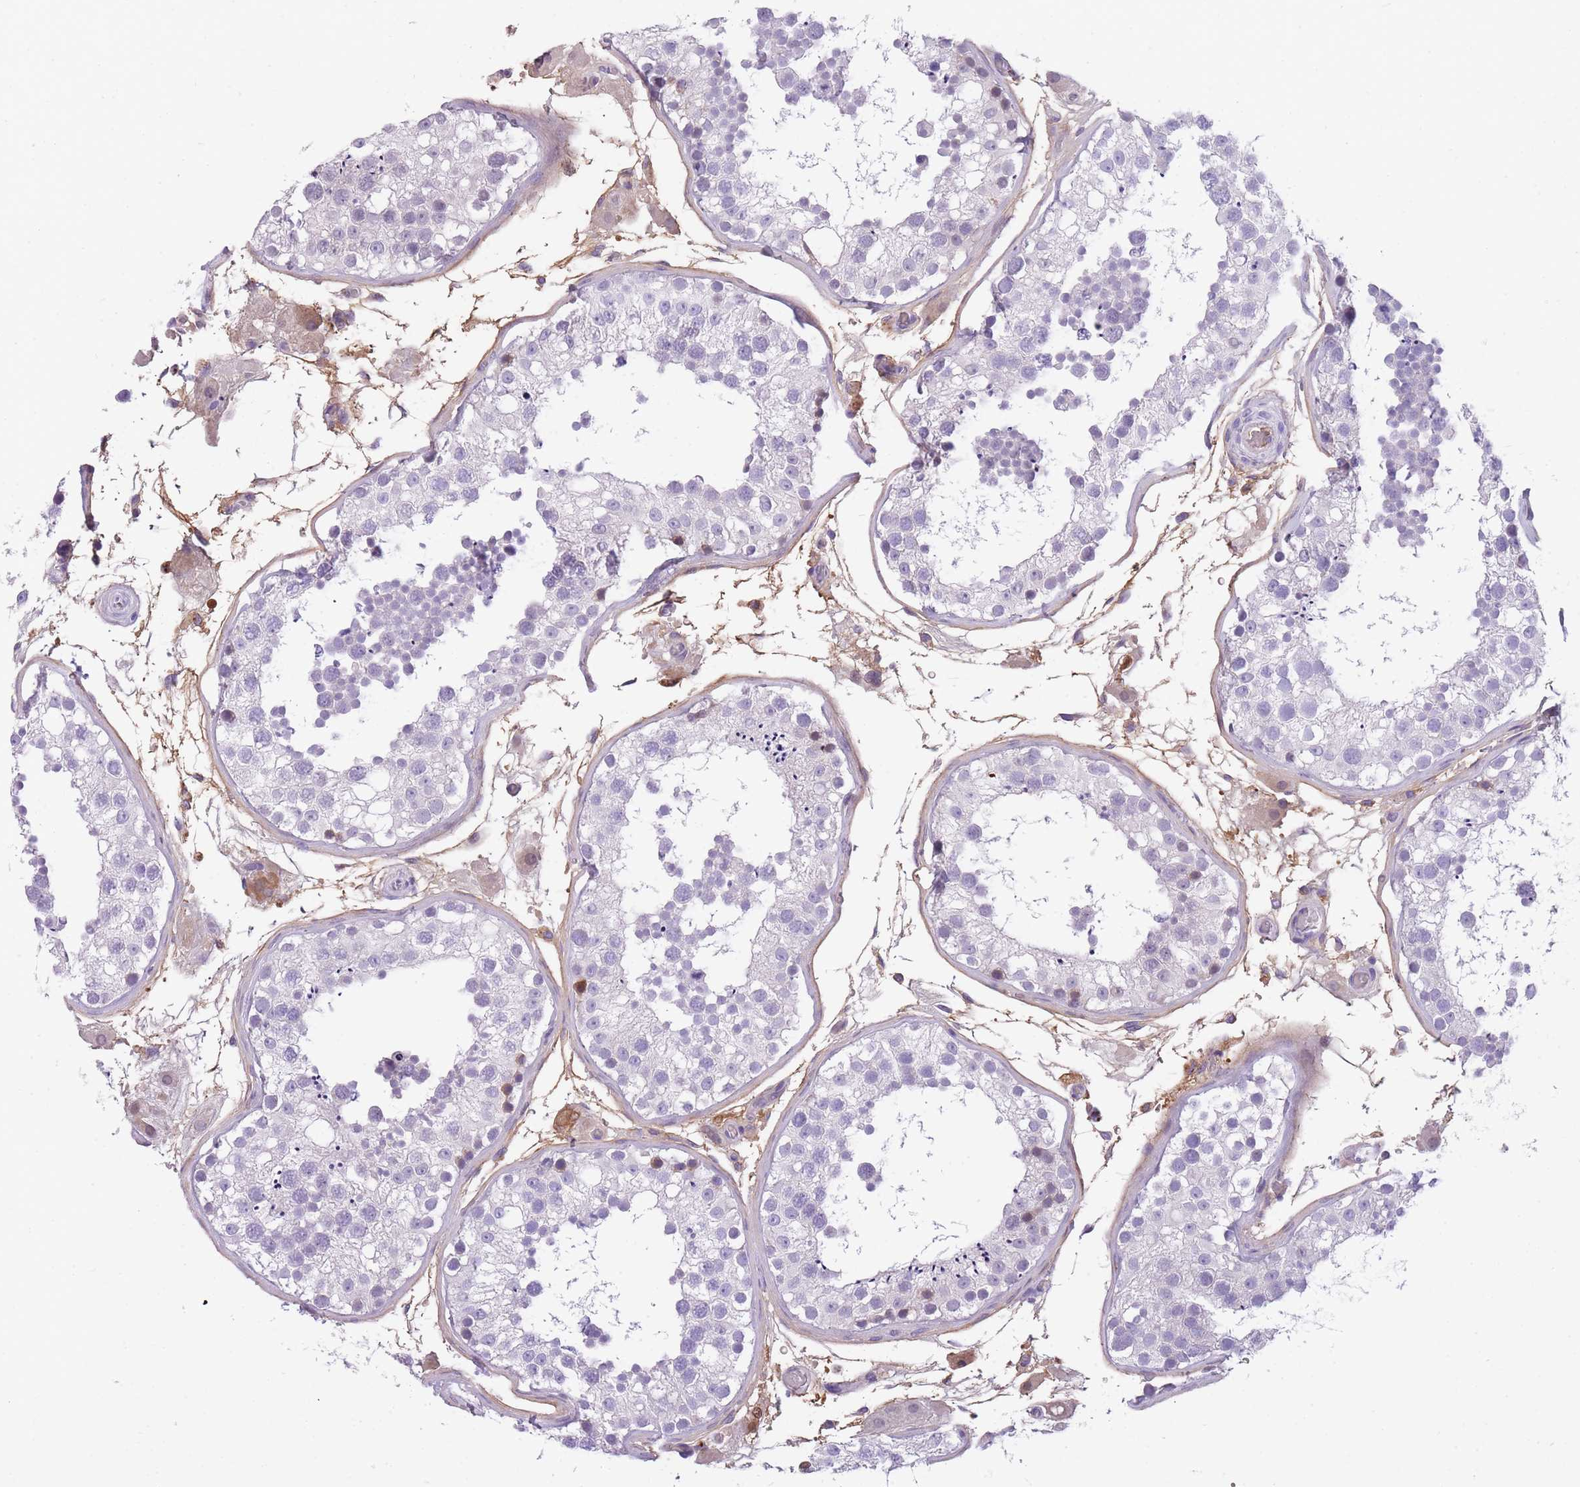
{"staining": {"intensity": "weak", "quantity": "<25%", "location": "cytoplasmic/membranous,nuclear"}, "tissue": "testis", "cell_type": "Cells in seminiferous ducts", "image_type": "normal", "snomed": [{"axis": "morphology", "description": "Normal tissue, NOS"}, {"axis": "topography", "description": "Testis"}], "caption": "This is an immunohistochemistry histopathology image of benign testis. There is no staining in cells in seminiferous ducts.", "gene": "GNAT1", "patient": {"sex": "male", "age": 26}}